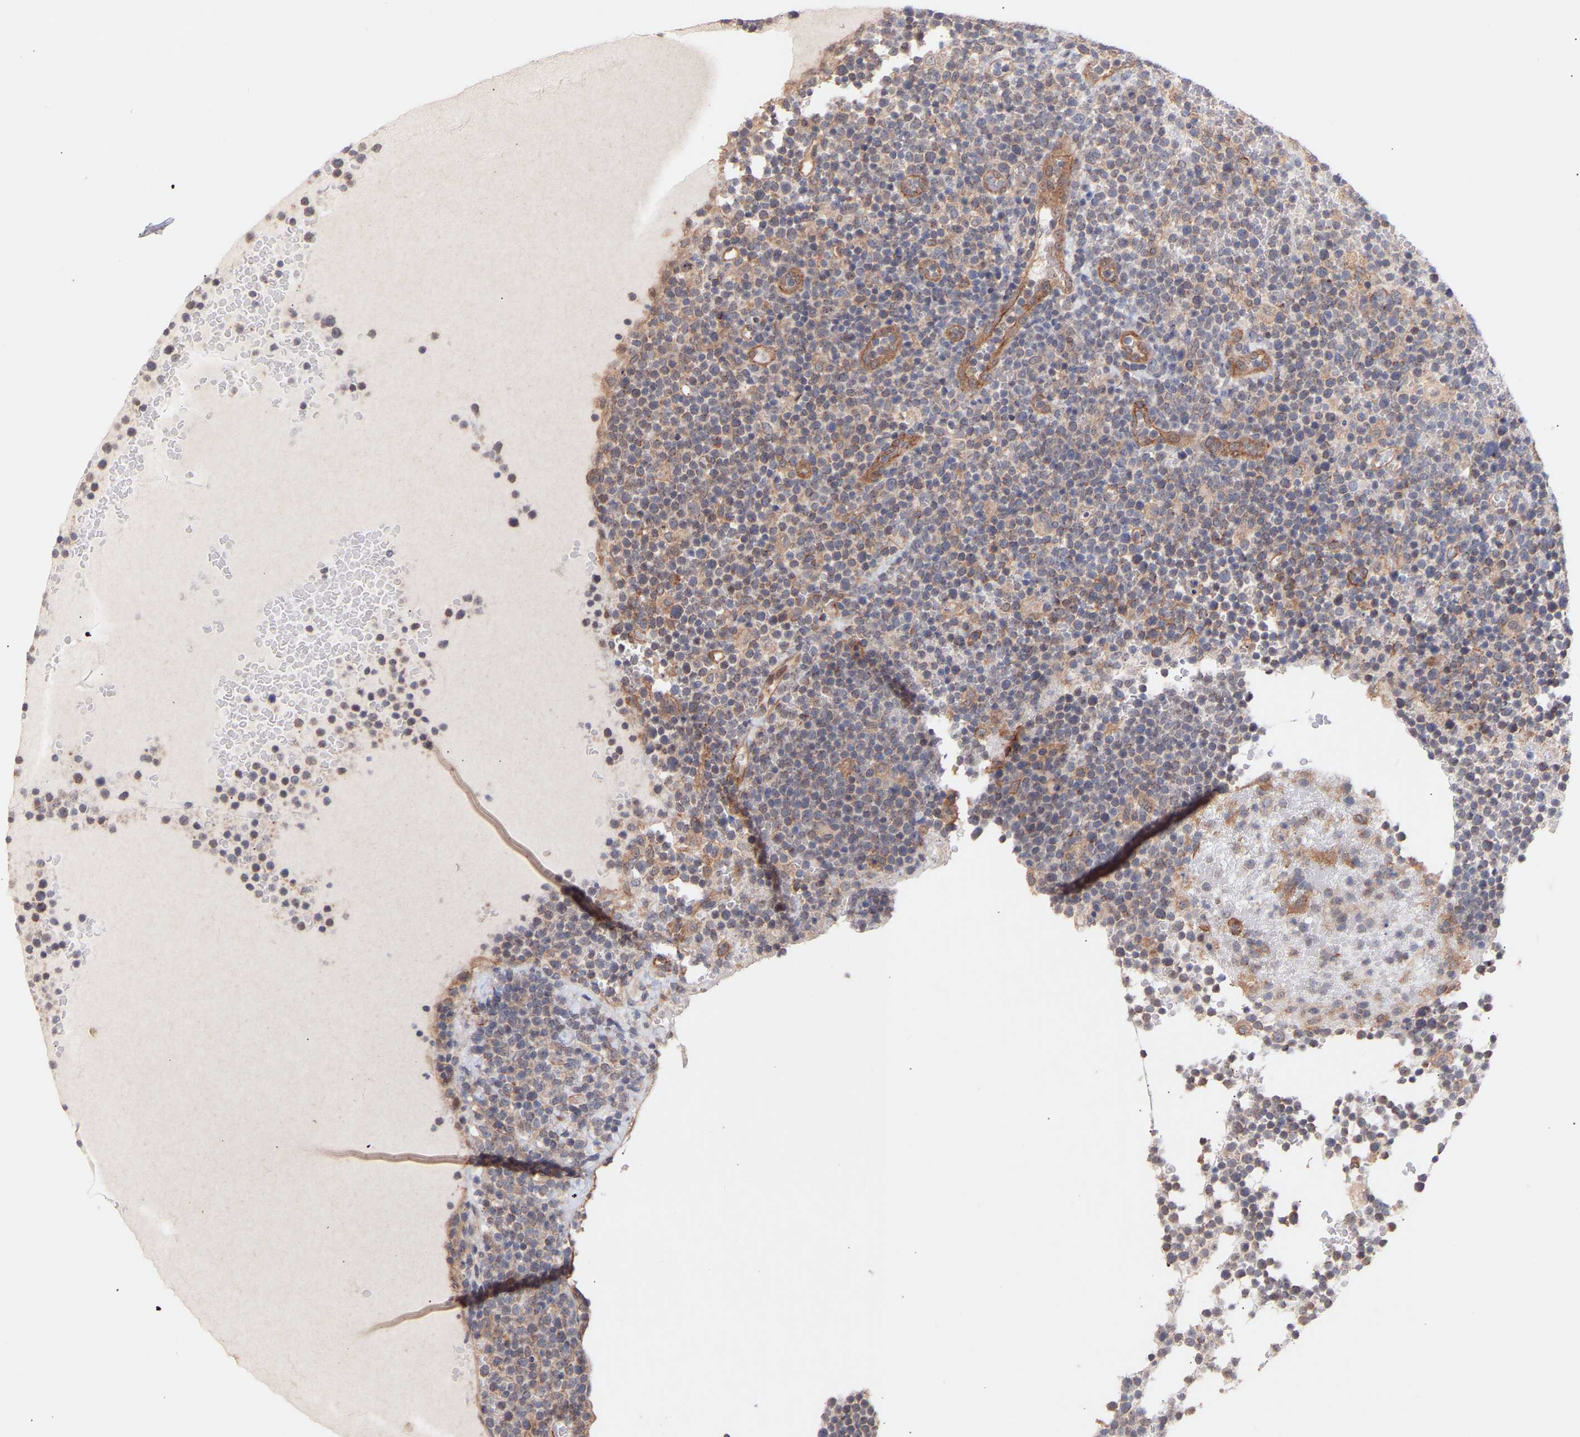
{"staining": {"intensity": "weak", "quantity": "25%-75%", "location": "cytoplasmic/membranous"}, "tissue": "lymphoma", "cell_type": "Tumor cells", "image_type": "cancer", "snomed": [{"axis": "morphology", "description": "Malignant lymphoma, non-Hodgkin's type, High grade"}, {"axis": "topography", "description": "Lymph node"}], "caption": "Weak cytoplasmic/membranous protein staining is identified in about 25%-75% of tumor cells in malignant lymphoma, non-Hodgkin's type (high-grade).", "gene": "PDLIM5", "patient": {"sex": "male", "age": 61}}